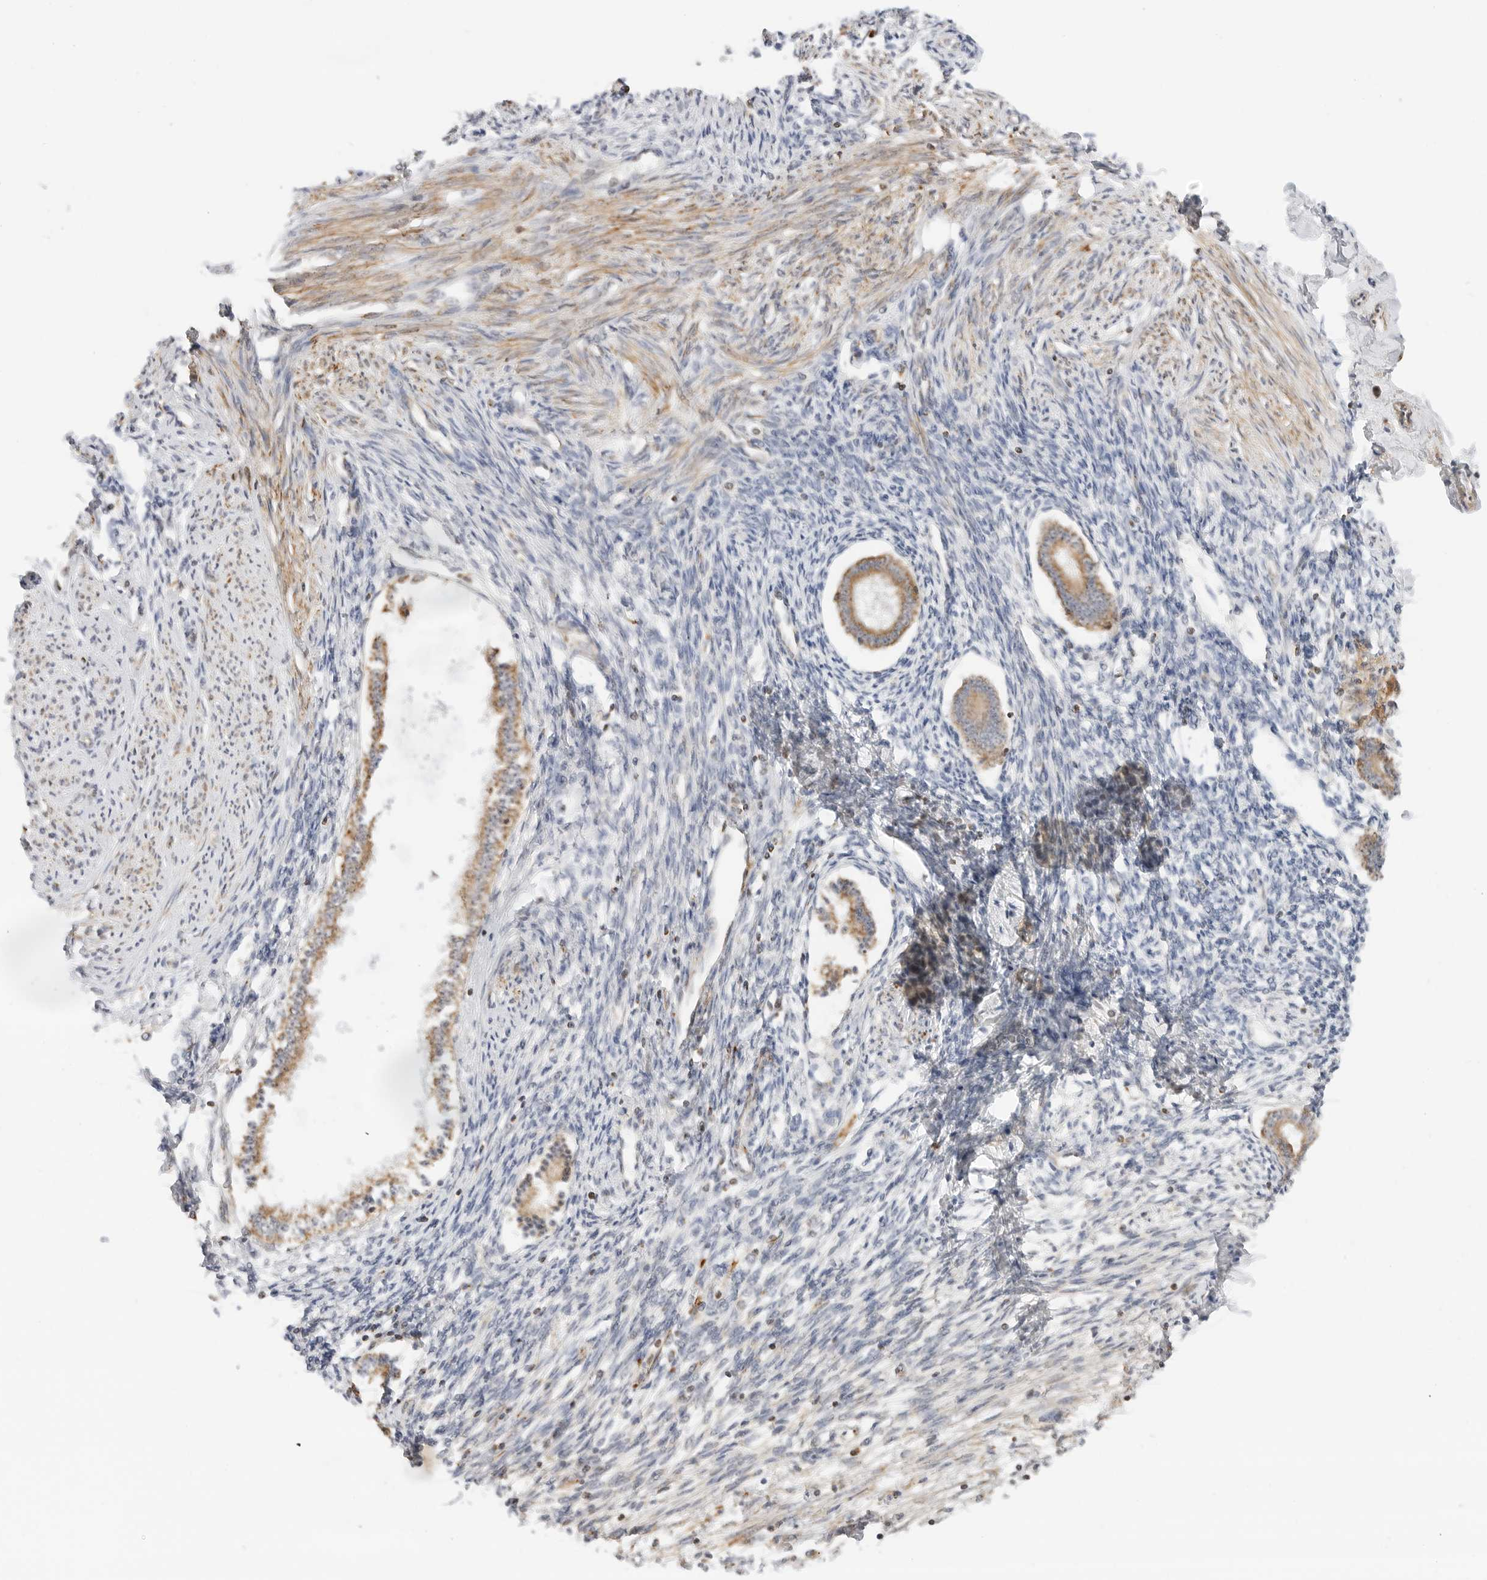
{"staining": {"intensity": "weak", "quantity": "25%-75%", "location": "nuclear"}, "tissue": "endometrium", "cell_type": "Cells in endometrial stroma", "image_type": "normal", "snomed": [{"axis": "morphology", "description": "Normal tissue, NOS"}, {"axis": "topography", "description": "Endometrium"}], "caption": "Cells in endometrial stroma show weak nuclear expression in approximately 25%-75% of cells in normal endometrium.", "gene": "GORAB", "patient": {"sex": "female", "age": 56}}